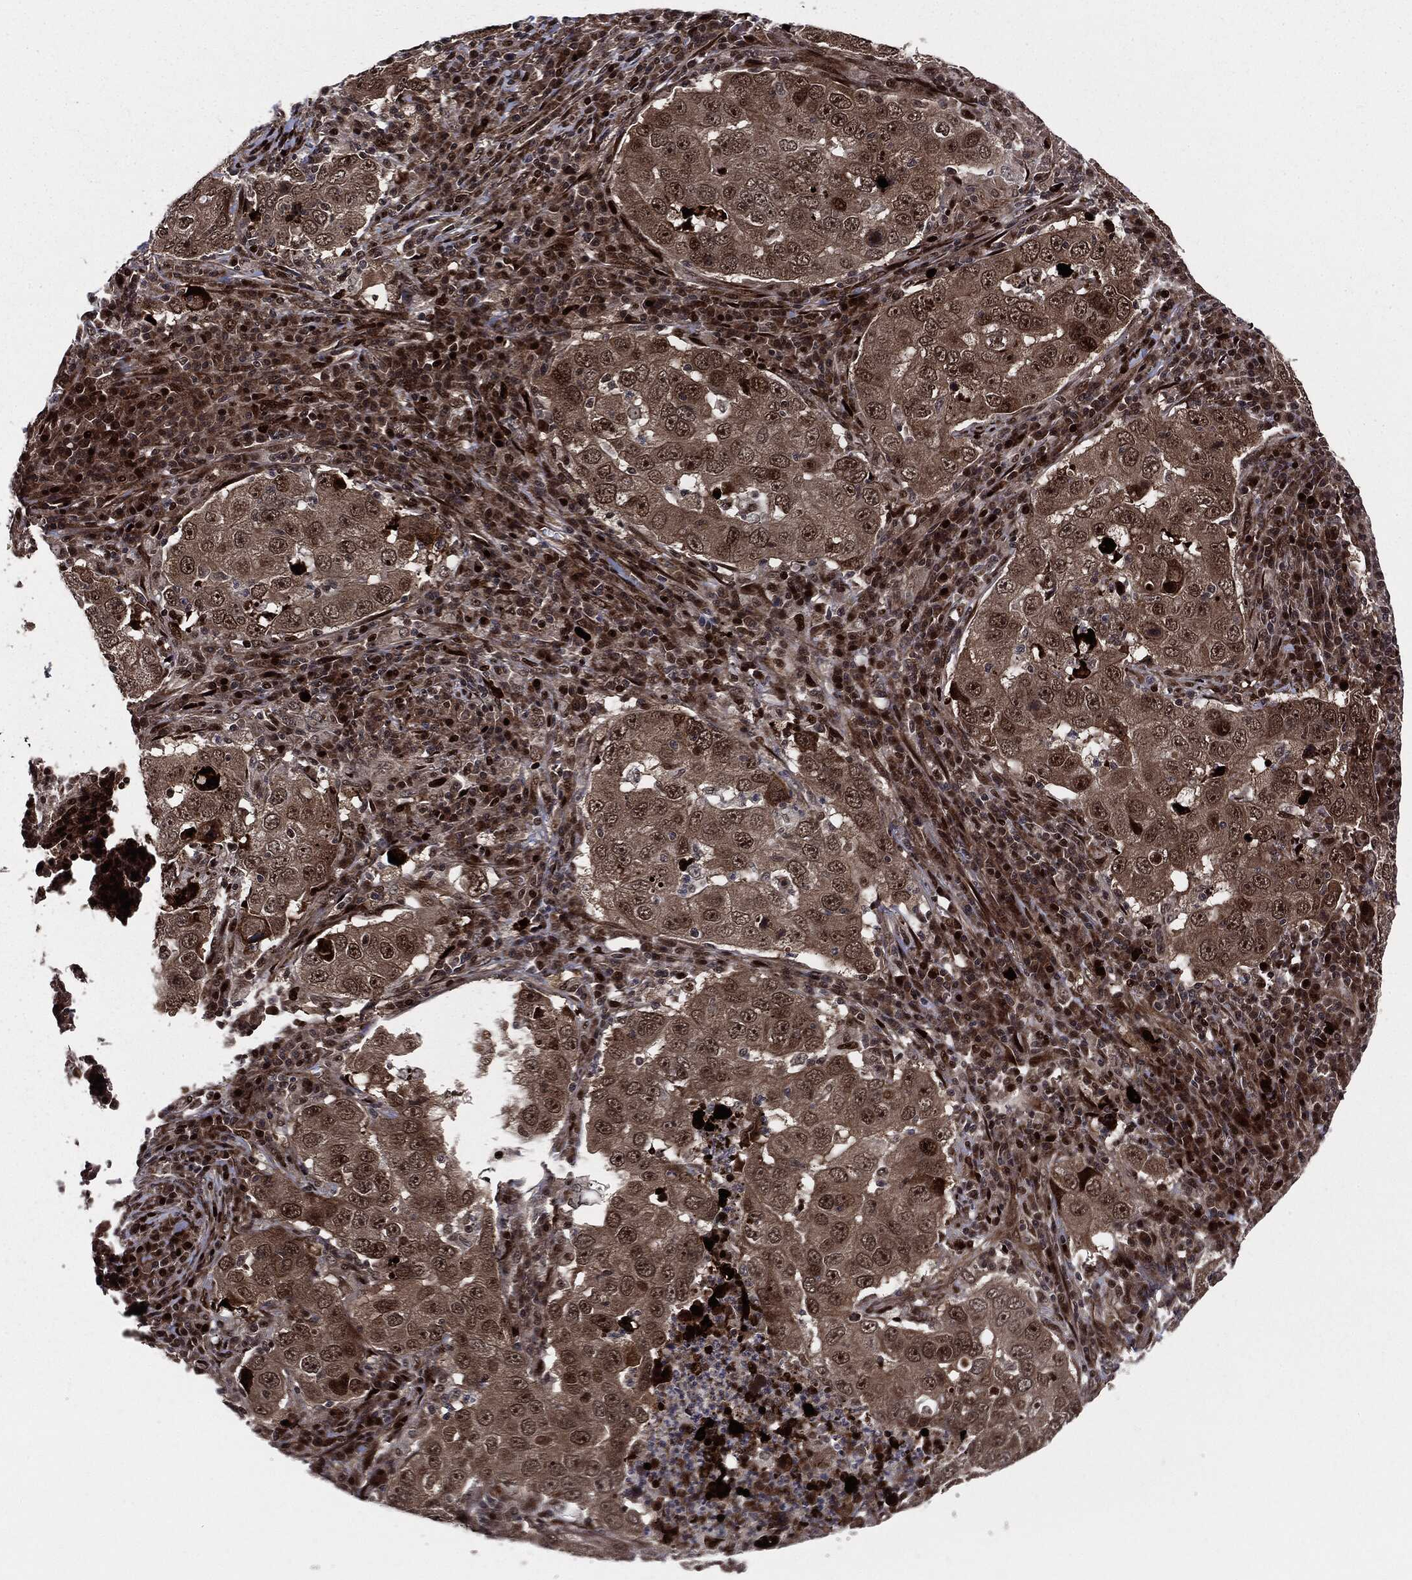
{"staining": {"intensity": "strong", "quantity": "<25%", "location": "cytoplasmic/membranous,nuclear"}, "tissue": "lung cancer", "cell_type": "Tumor cells", "image_type": "cancer", "snomed": [{"axis": "morphology", "description": "Adenocarcinoma, NOS"}, {"axis": "topography", "description": "Lung"}], "caption": "Lung adenocarcinoma was stained to show a protein in brown. There is medium levels of strong cytoplasmic/membranous and nuclear staining in approximately <25% of tumor cells.", "gene": "SMAD4", "patient": {"sex": "male", "age": 73}}